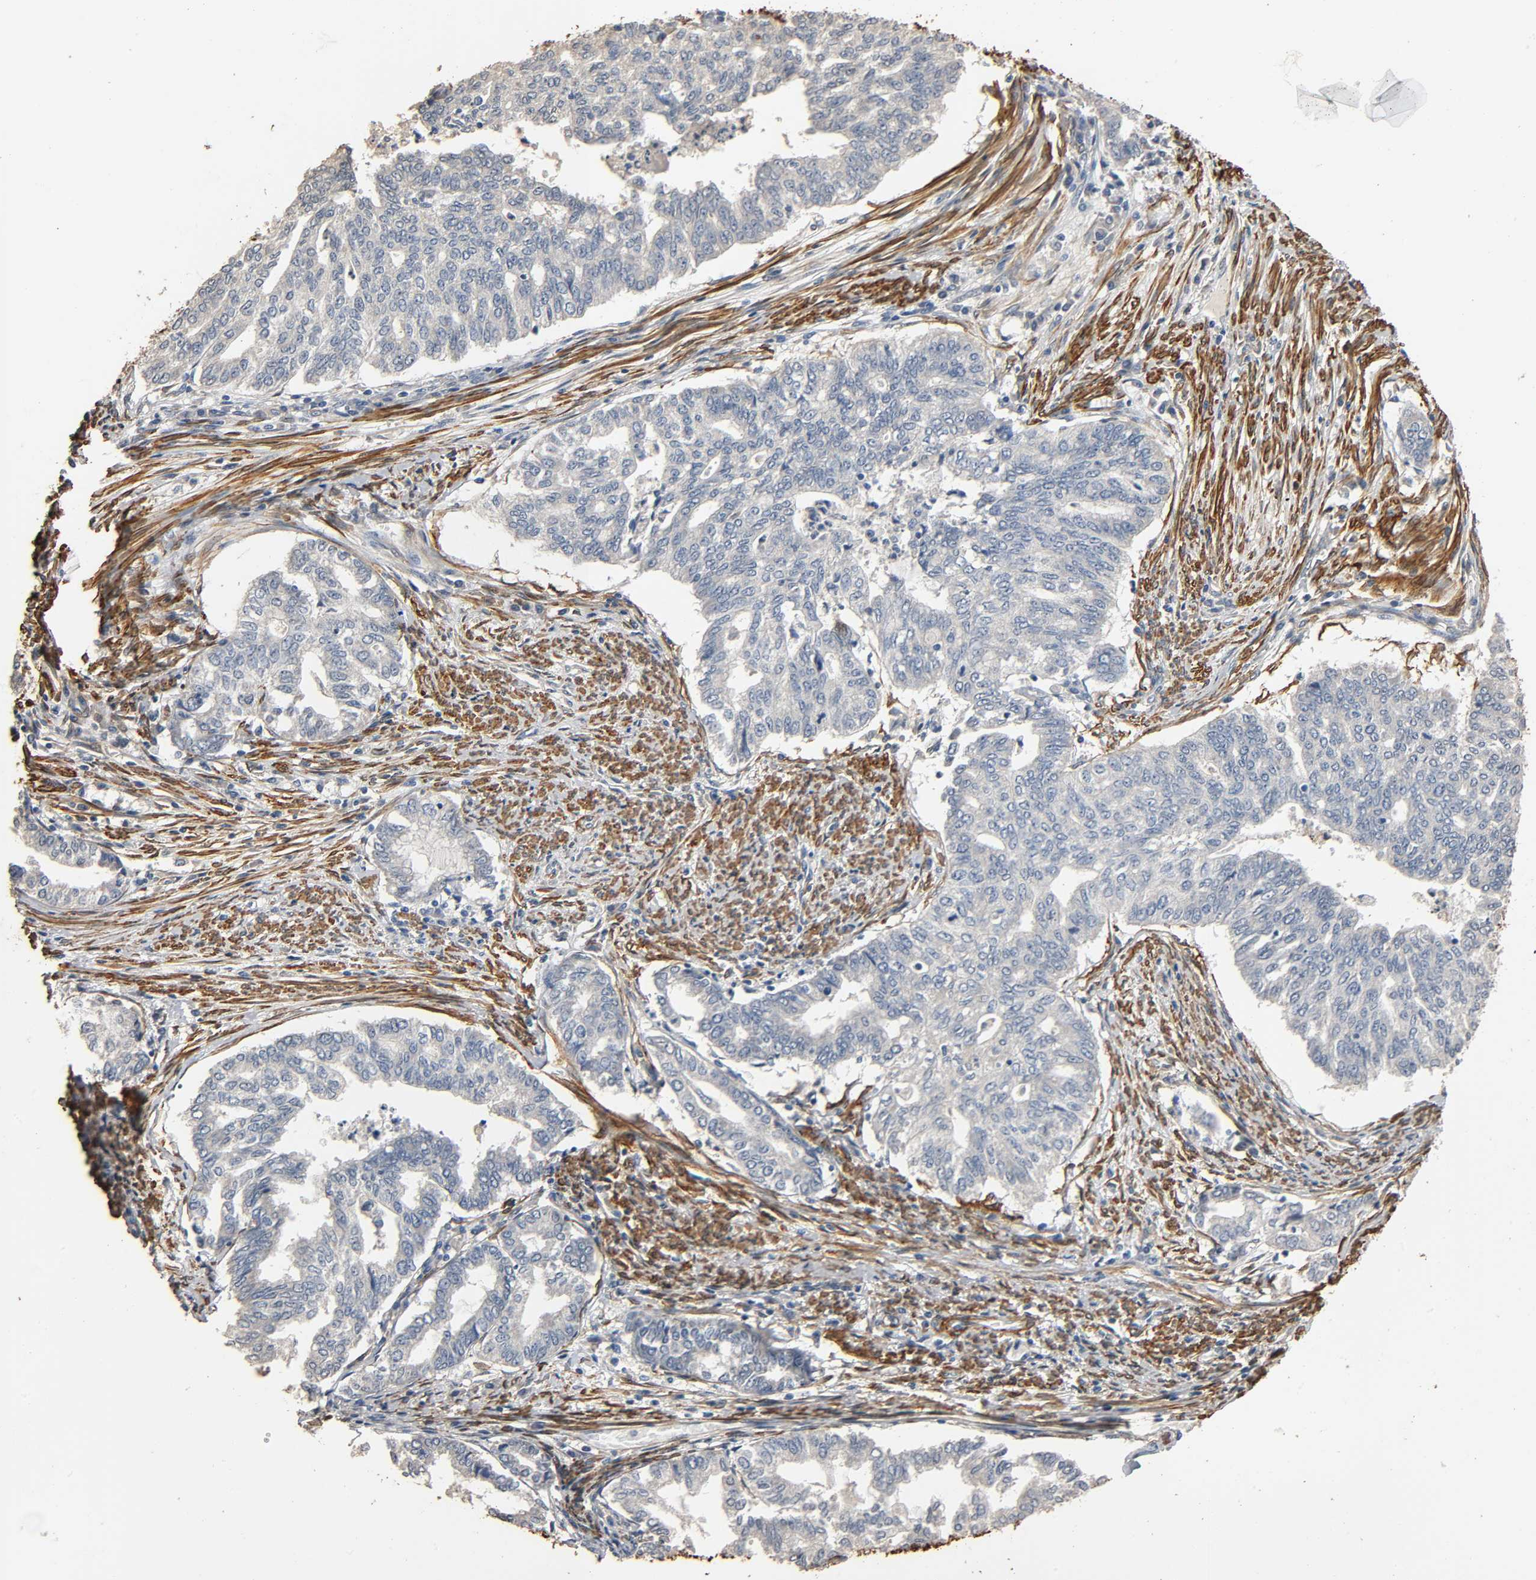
{"staining": {"intensity": "weak", "quantity": "25%-75%", "location": "cytoplasmic/membranous"}, "tissue": "endometrial cancer", "cell_type": "Tumor cells", "image_type": "cancer", "snomed": [{"axis": "morphology", "description": "Adenocarcinoma, NOS"}, {"axis": "topography", "description": "Endometrium"}], "caption": "Endometrial cancer (adenocarcinoma) stained with DAB immunohistochemistry demonstrates low levels of weak cytoplasmic/membranous positivity in about 25%-75% of tumor cells. Using DAB (brown) and hematoxylin (blue) stains, captured at high magnification using brightfield microscopy.", "gene": "GSTA3", "patient": {"sex": "female", "age": 79}}